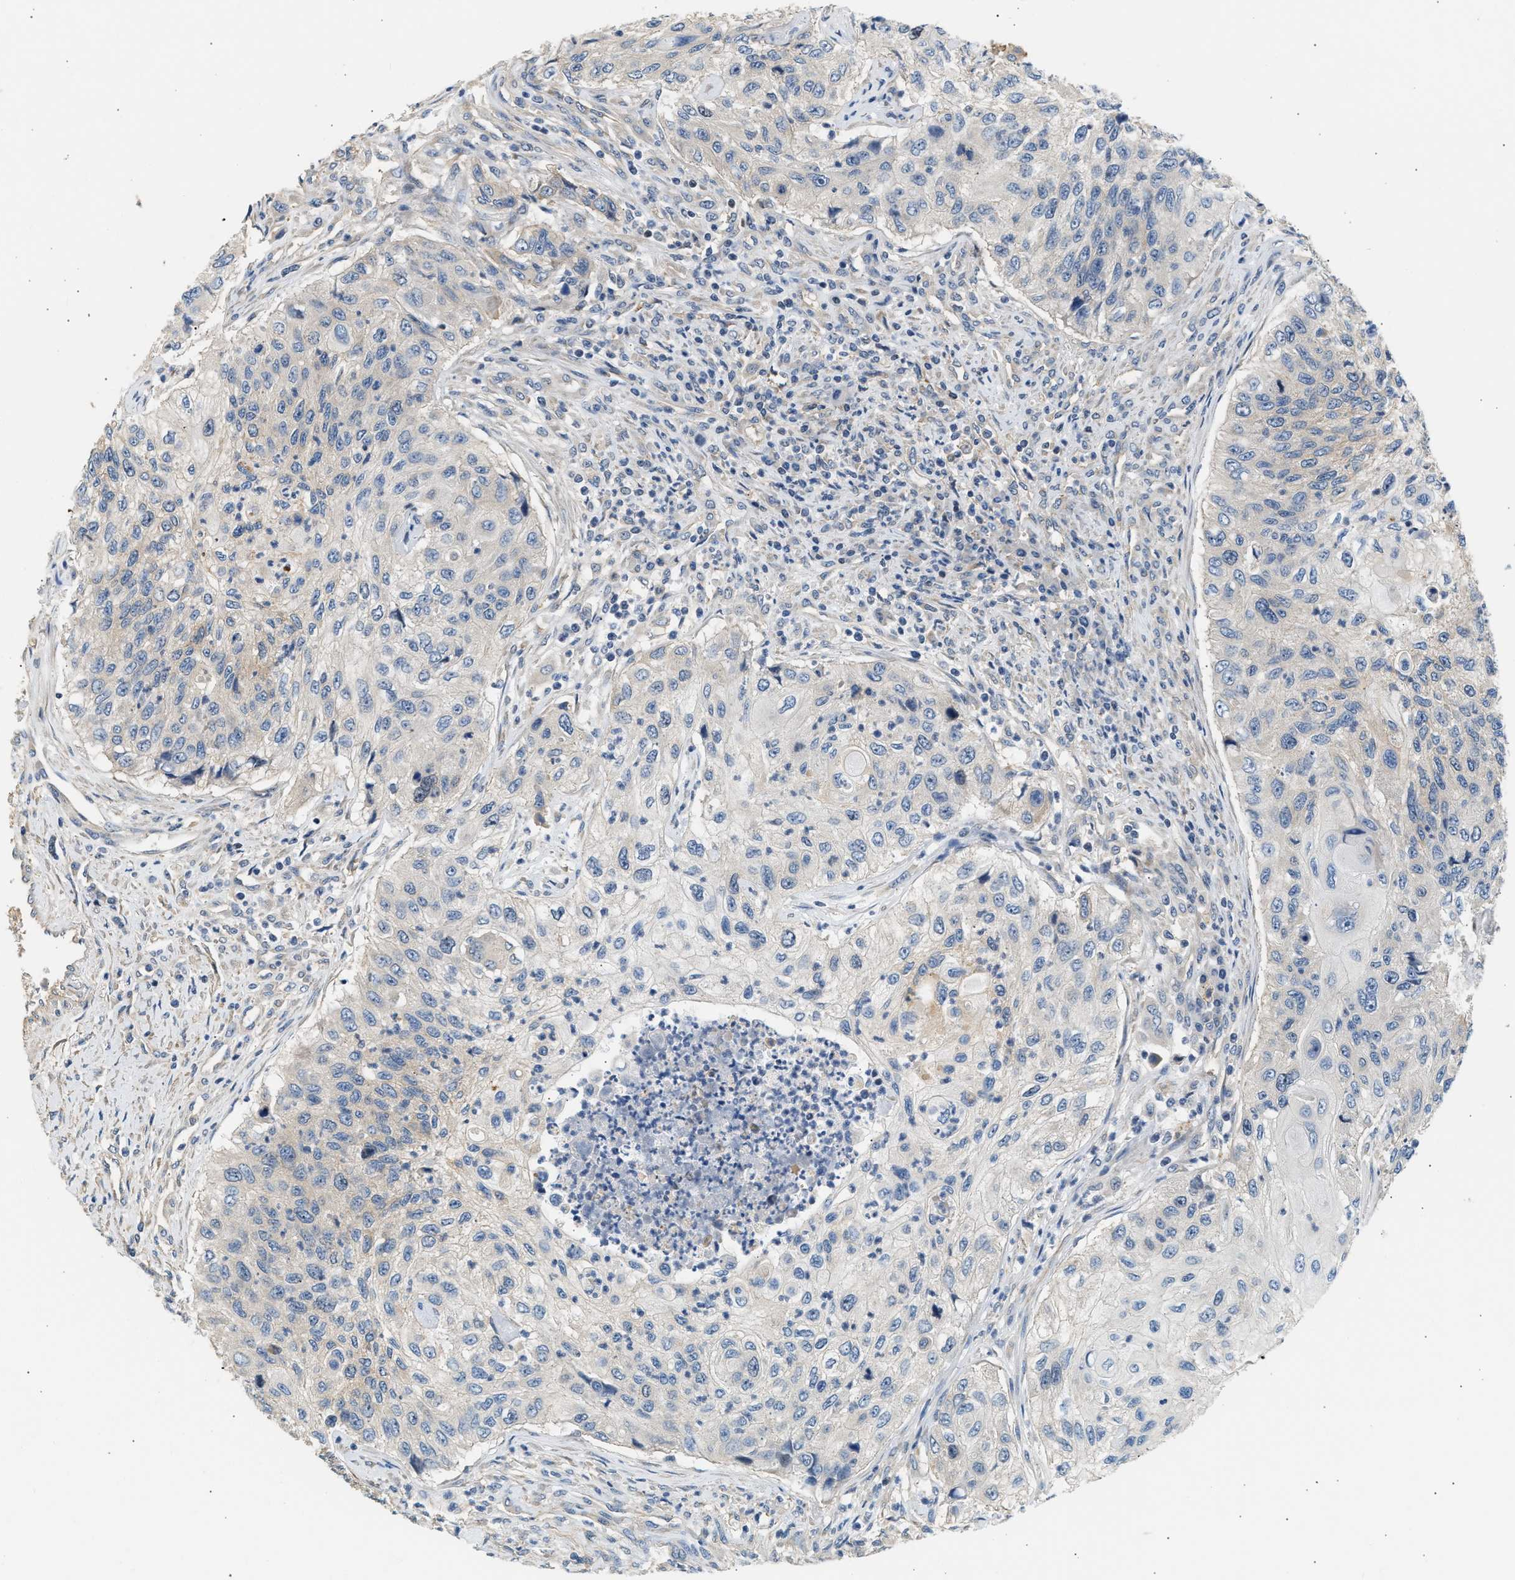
{"staining": {"intensity": "weak", "quantity": "<25%", "location": "cytoplasmic/membranous"}, "tissue": "urothelial cancer", "cell_type": "Tumor cells", "image_type": "cancer", "snomed": [{"axis": "morphology", "description": "Urothelial carcinoma, High grade"}, {"axis": "topography", "description": "Urinary bladder"}], "caption": "IHC micrograph of human urothelial cancer stained for a protein (brown), which reveals no positivity in tumor cells.", "gene": "WDR31", "patient": {"sex": "female", "age": 60}}